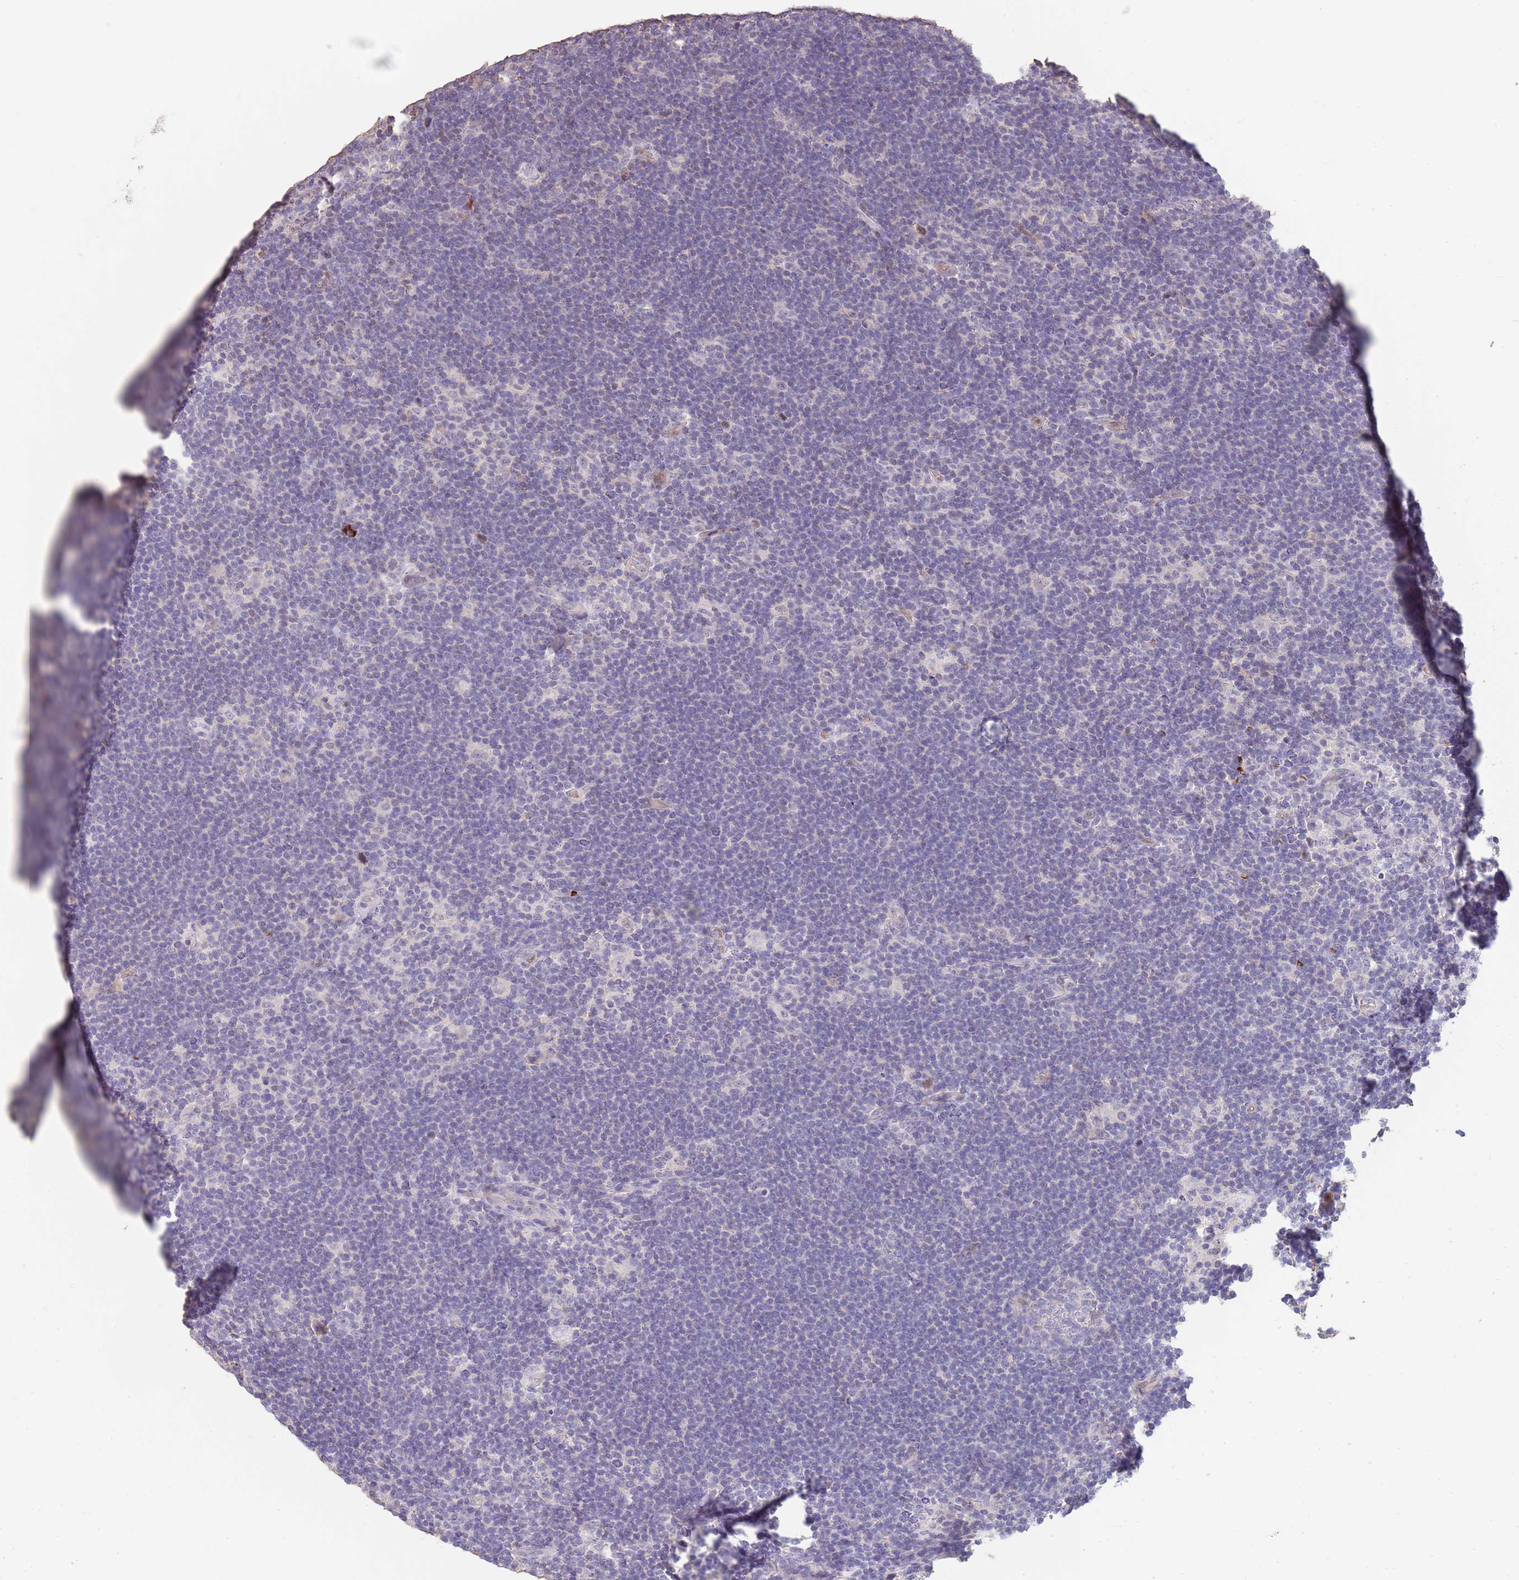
{"staining": {"intensity": "negative", "quantity": "none", "location": "none"}, "tissue": "lymphoma", "cell_type": "Tumor cells", "image_type": "cancer", "snomed": [{"axis": "morphology", "description": "Hodgkin's disease, NOS"}, {"axis": "topography", "description": "Lymph node"}], "caption": "Immunohistochemistry of lymphoma displays no expression in tumor cells. The staining was performed using DAB (3,3'-diaminobenzidine) to visualize the protein expression in brown, while the nuclei were stained in blue with hematoxylin (Magnification: 20x).", "gene": "ZNF14", "patient": {"sex": "female", "age": 57}}